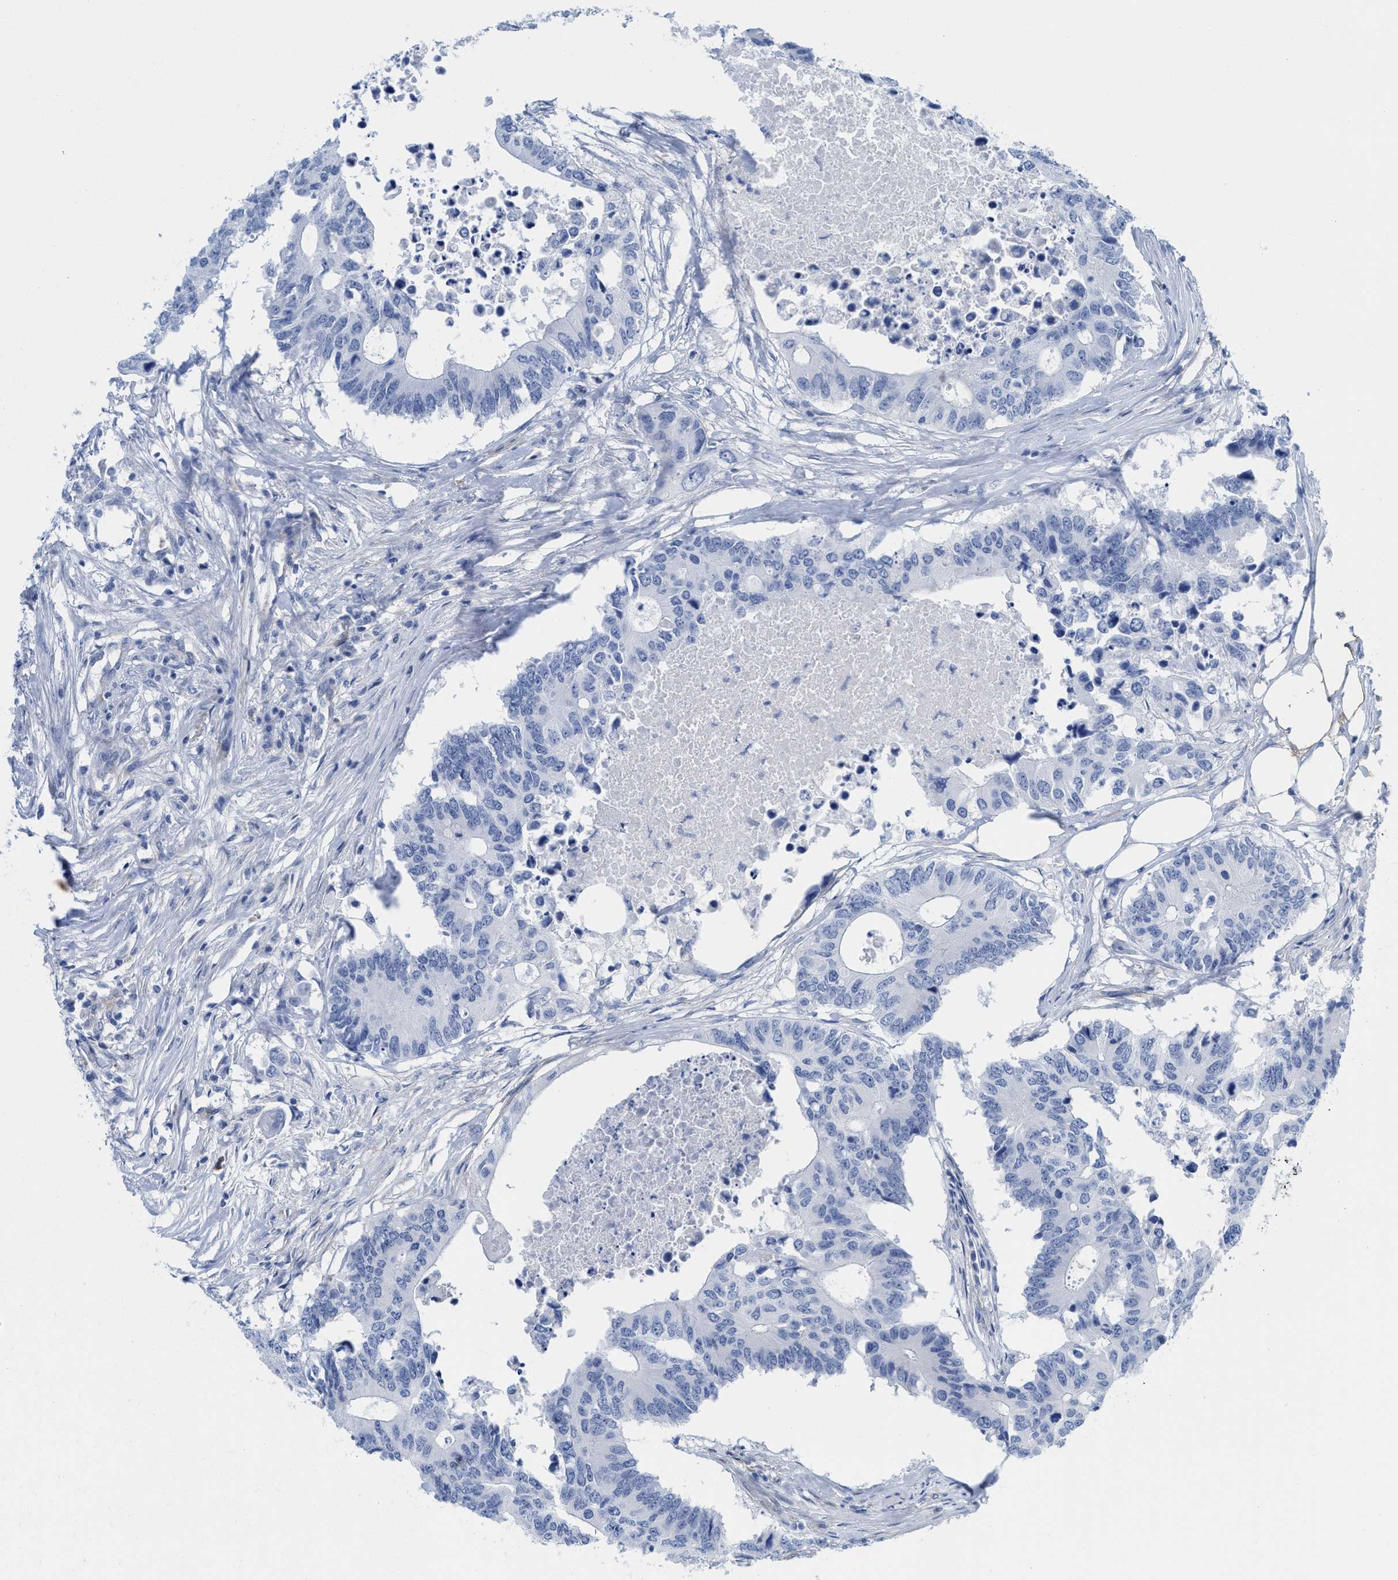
{"staining": {"intensity": "negative", "quantity": "none", "location": "none"}, "tissue": "colorectal cancer", "cell_type": "Tumor cells", "image_type": "cancer", "snomed": [{"axis": "morphology", "description": "Adenocarcinoma, NOS"}, {"axis": "topography", "description": "Colon"}], "caption": "Colorectal cancer (adenocarcinoma) was stained to show a protein in brown. There is no significant positivity in tumor cells.", "gene": "TUB", "patient": {"sex": "male", "age": 71}}